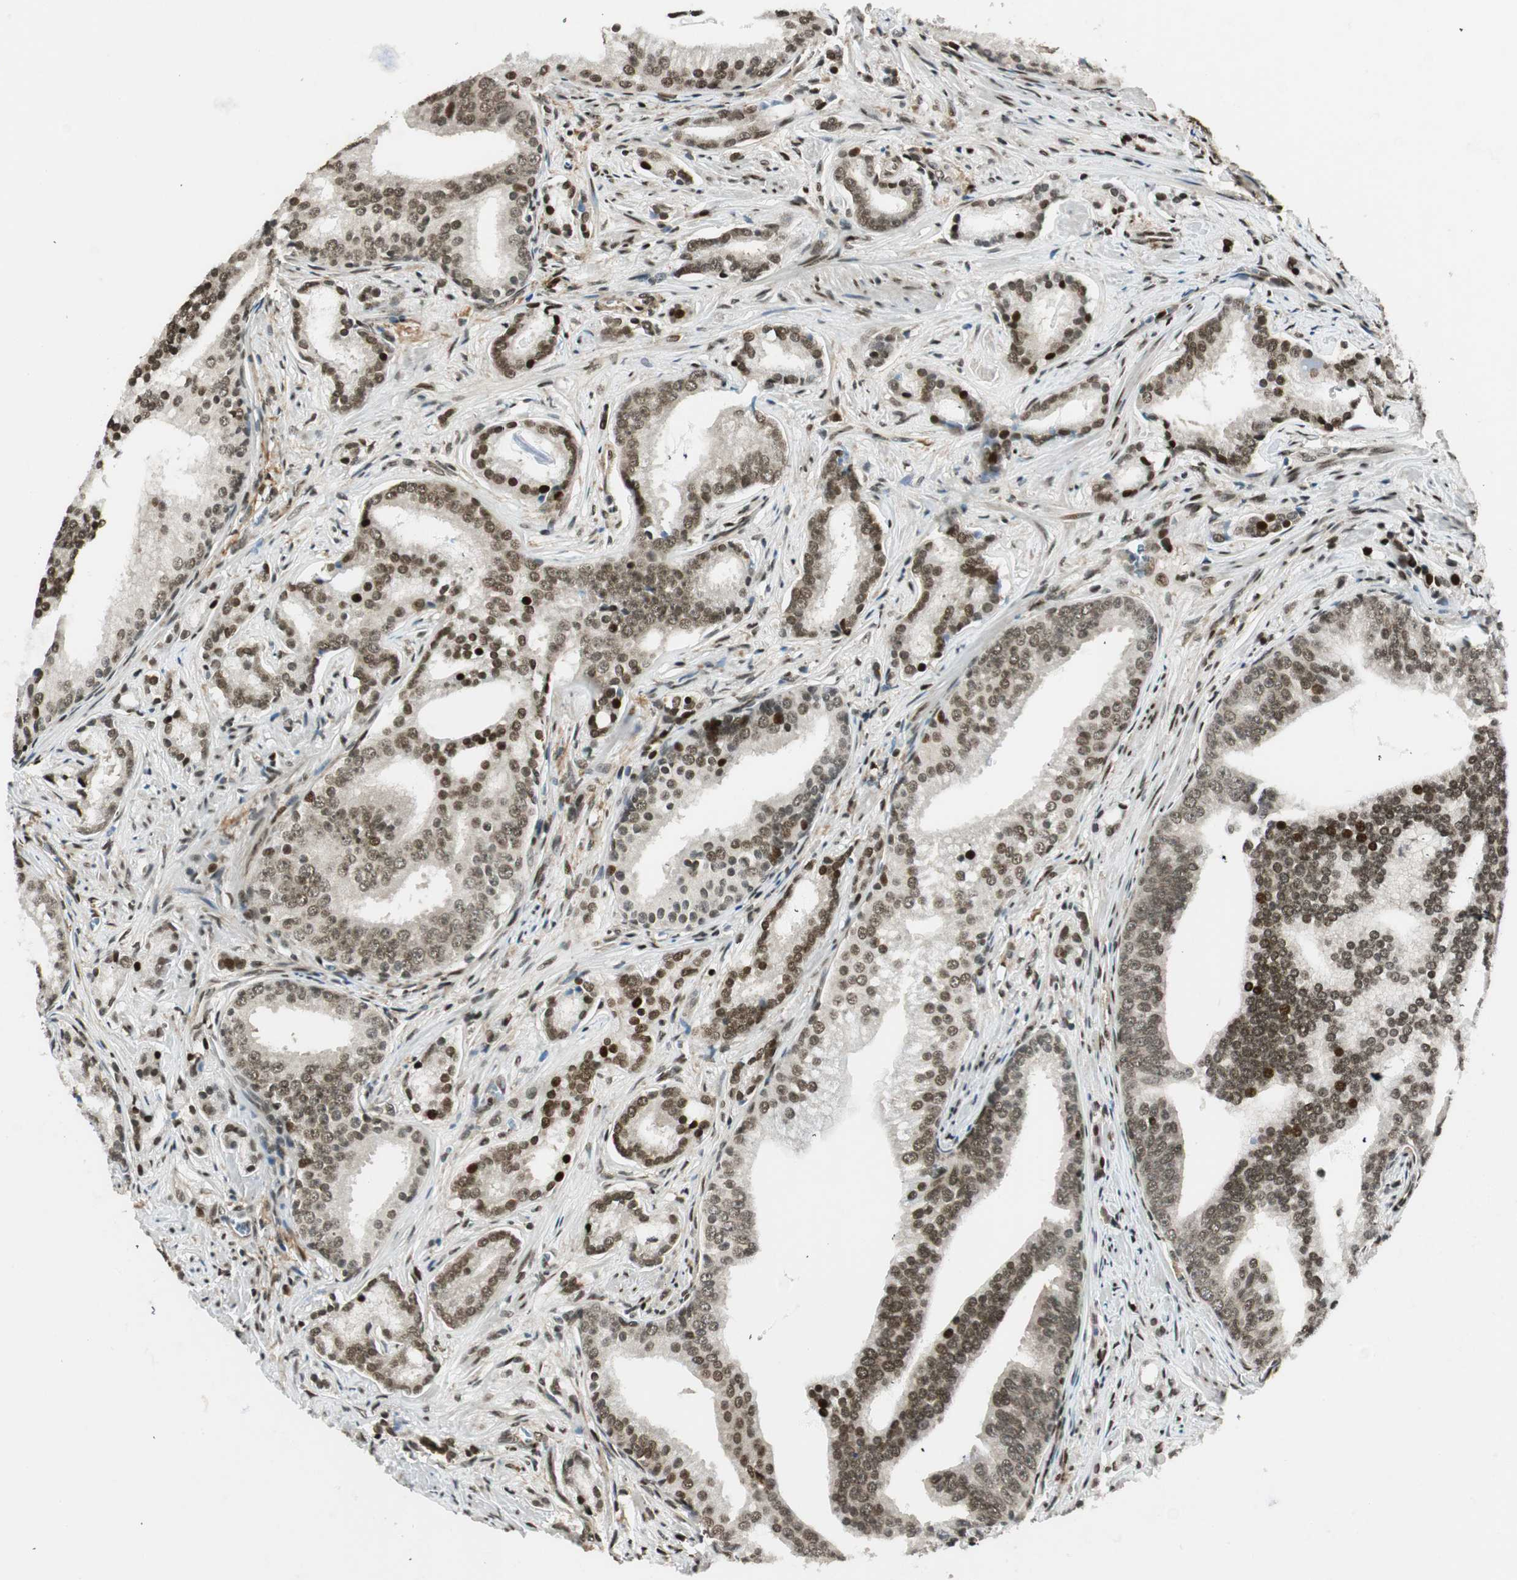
{"staining": {"intensity": "moderate", "quantity": ">75%", "location": "nuclear"}, "tissue": "prostate cancer", "cell_type": "Tumor cells", "image_type": "cancer", "snomed": [{"axis": "morphology", "description": "Adenocarcinoma, Low grade"}, {"axis": "topography", "description": "Prostate"}], "caption": "Adenocarcinoma (low-grade) (prostate) was stained to show a protein in brown. There is medium levels of moderate nuclear positivity in about >75% of tumor cells.", "gene": "RING1", "patient": {"sex": "male", "age": 58}}